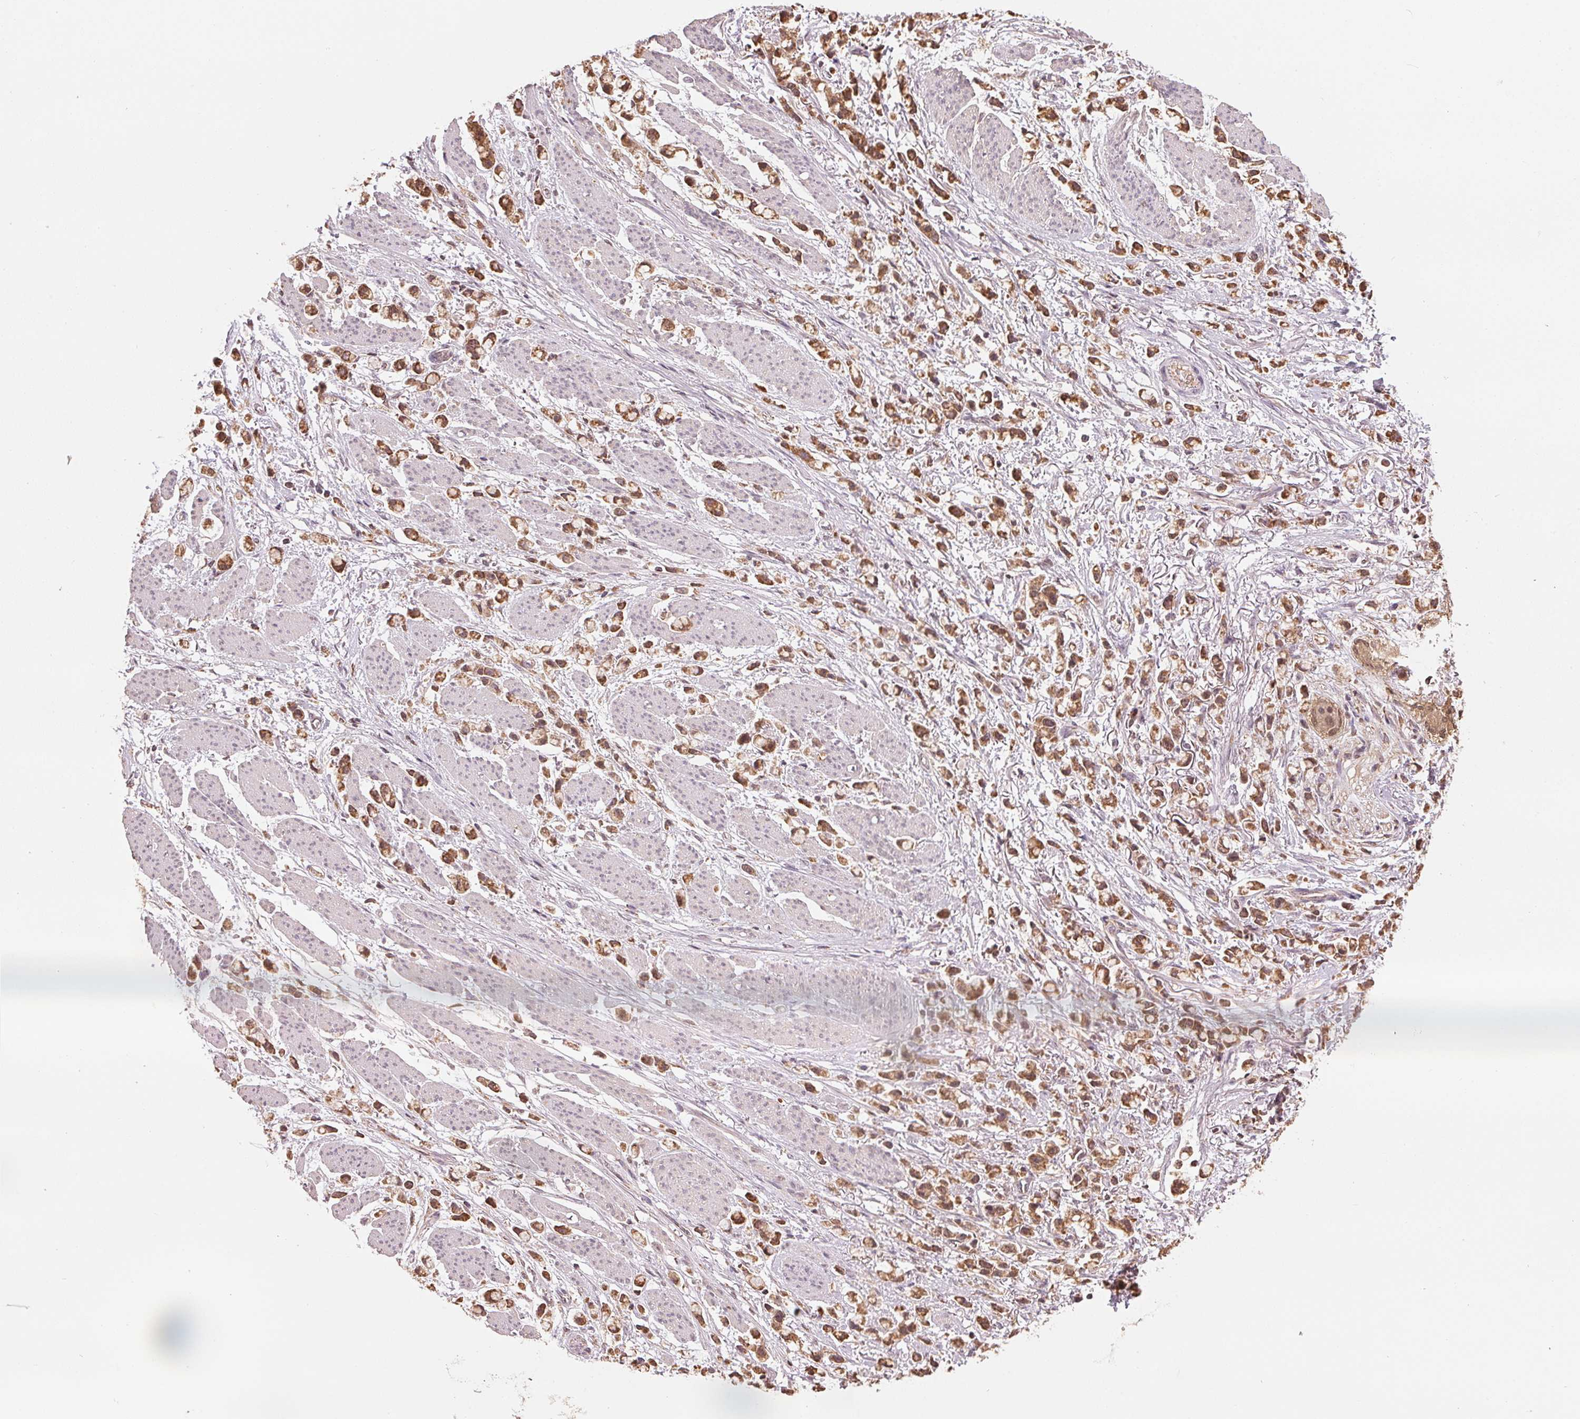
{"staining": {"intensity": "strong", "quantity": ">75%", "location": "cytoplasmic/membranous"}, "tissue": "stomach cancer", "cell_type": "Tumor cells", "image_type": "cancer", "snomed": [{"axis": "morphology", "description": "Adenocarcinoma, NOS"}, {"axis": "topography", "description": "Stomach"}], "caption": "High-power microscopy captured an immunohistochemistry photomicrograph of stomach cancer (adenocarcinoma), revealing strong cytoplasmic/membranous staining in about >75% of tumor cells. The protein is stained brown, and the nuclei are stained in blue (DAB IHC with brightfield microscopy, high magnification).", "gene": "ARHGAP6", "patient": {"sex": "female", "age": 81}}